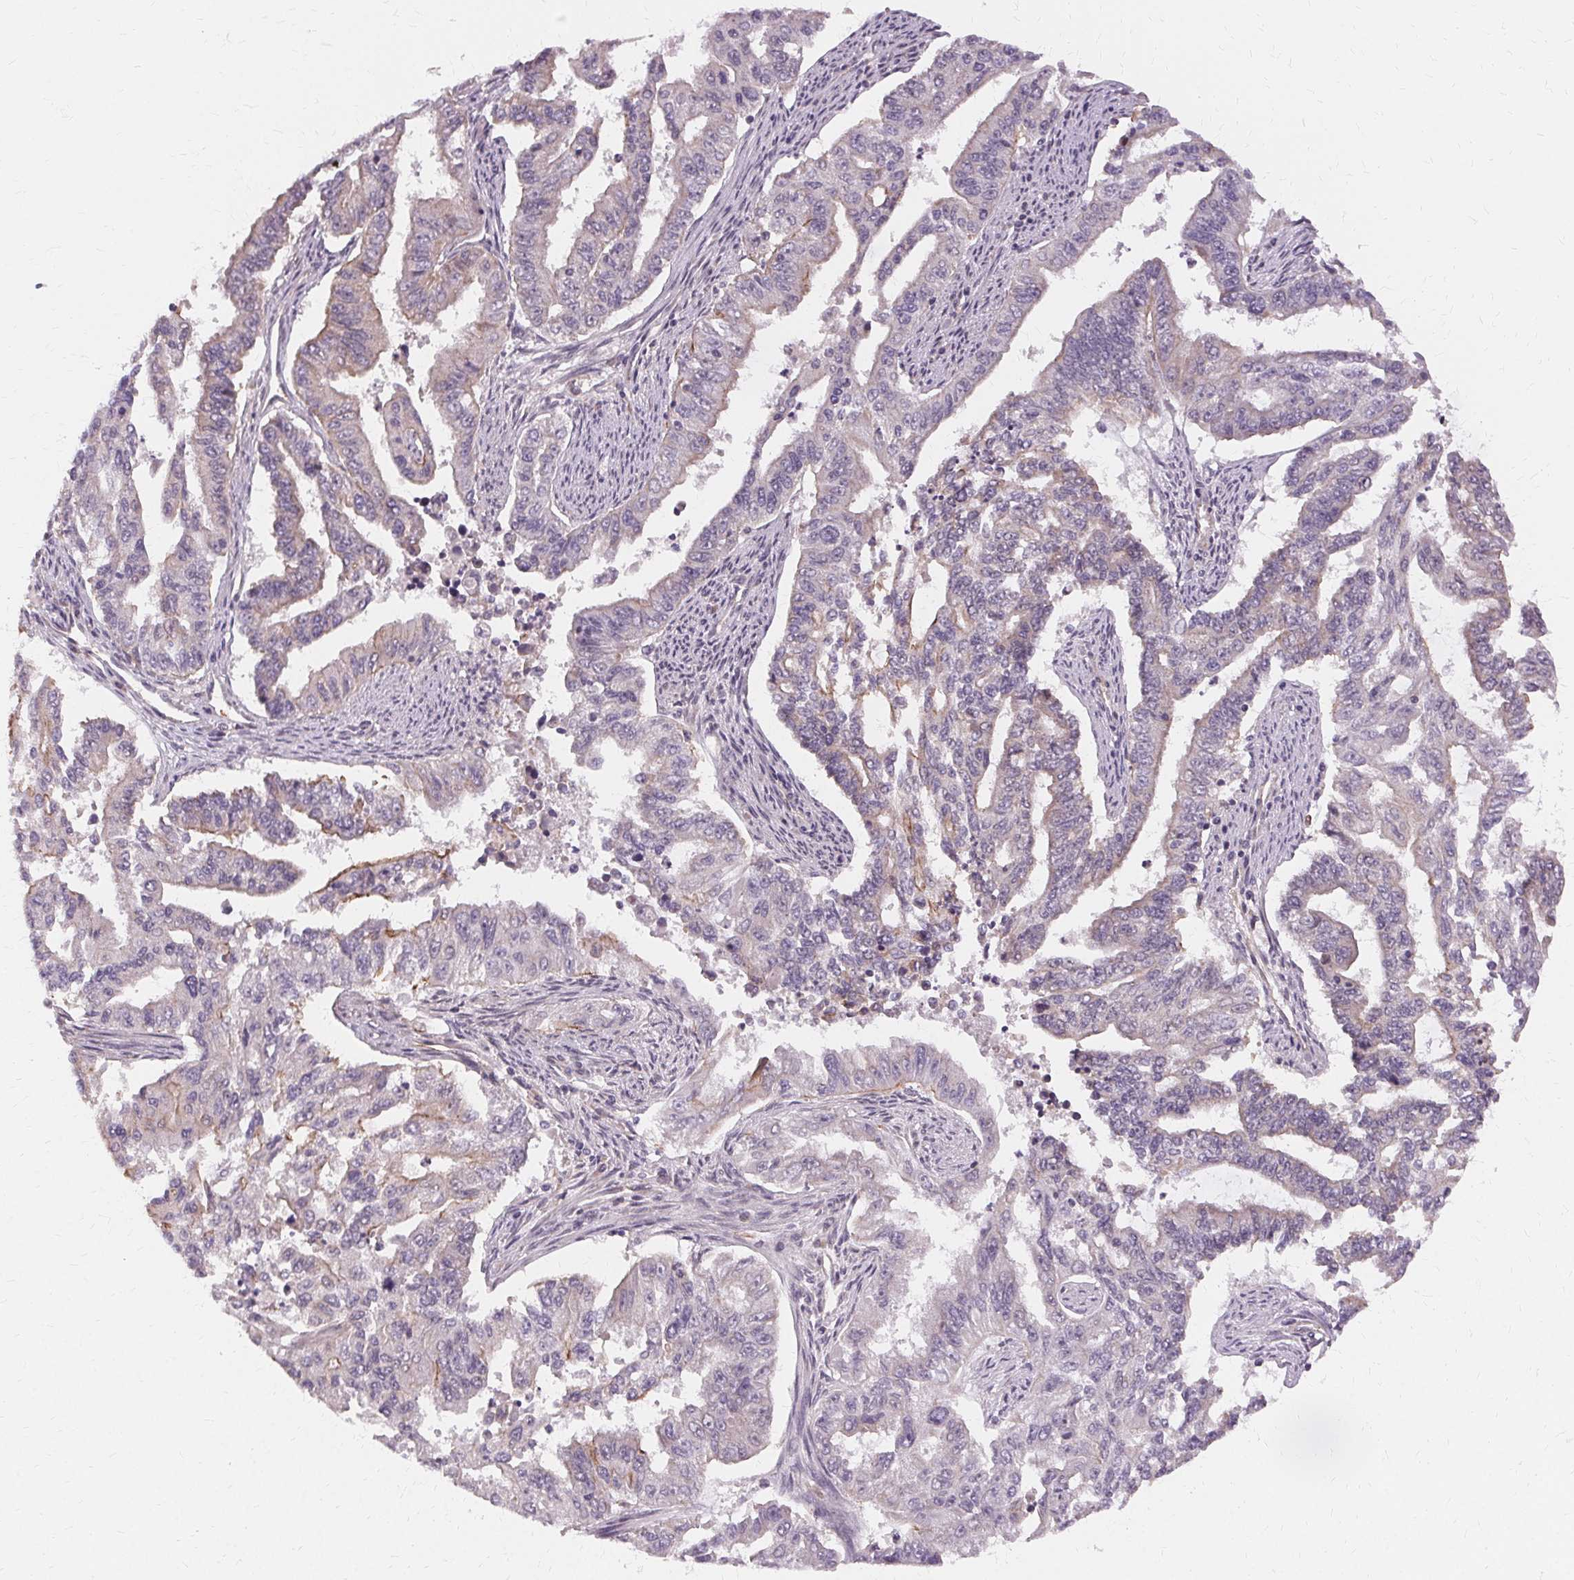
{"staining": {"intensity": "negative", "quantity": "none", "location": "none"}, "tissue": "endometrial cancer", "cell_type": "Tumor cells", "image_type": "cancer", "snomed": [{"axis": "morphology", "description": "Adenocarcinoma, NOS"}, {"axis": "topography", "description": "Uterus"}], "caption": "Immunohistochemical staining of endometrial adenocarcinoma reveals no significant expression in tumor cells.", "gene": "USP8", "patient": {"sex": "female", "age": 59}}